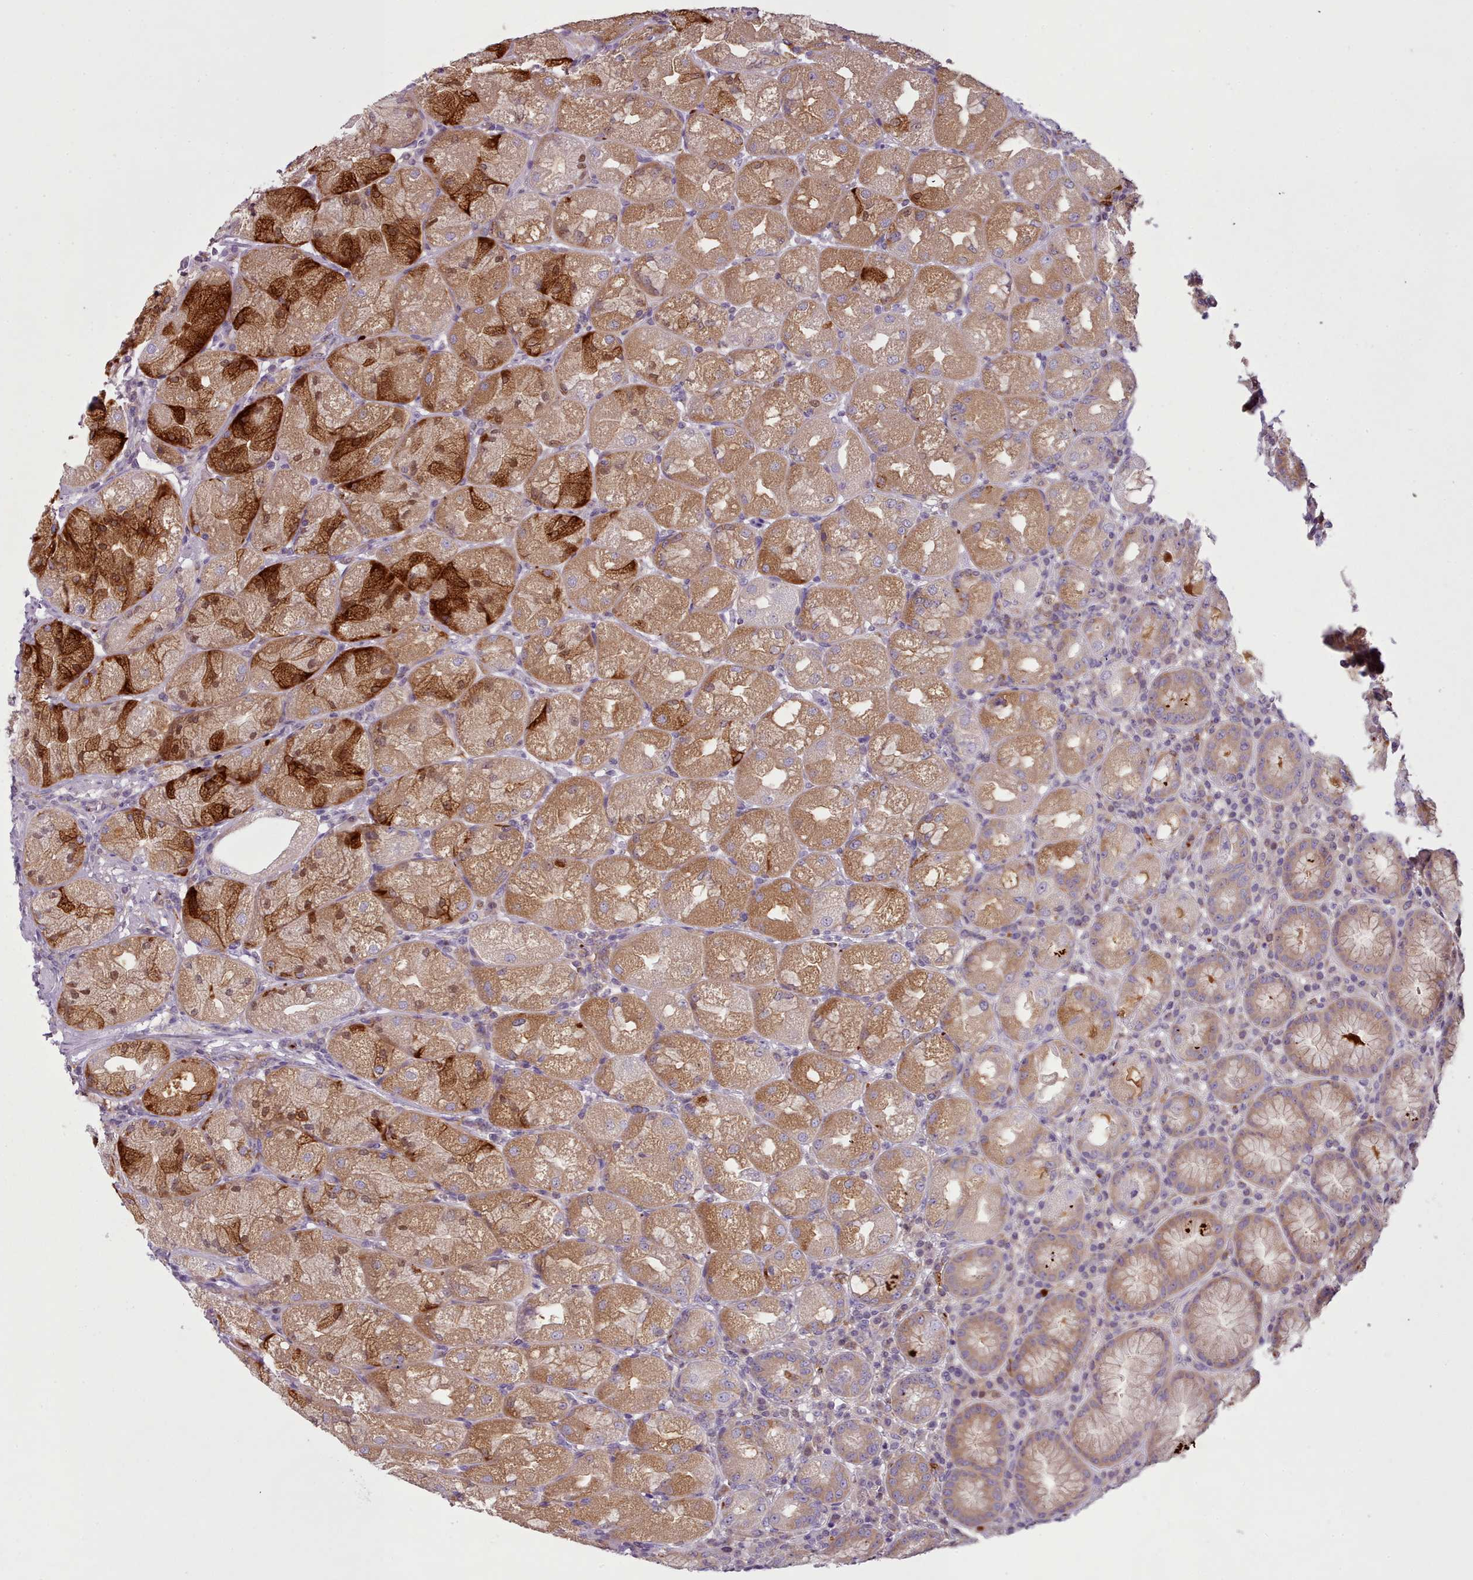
{"staining": {"intensity": "strong", "quantity": ">75%", "location": "cytoplasmic/membranous,nuclear"}, "tissue": "stomach", "cell_type": "Glandular cells", "image_type": "normal", "snomed": [{"axis": "morphology", "description": "Normal tissue, NOS"}, {"axis": "topography", "description": "Stomach, upper"}], "caption": "Protein staining shows strong cytoplasmic/membranous,nuclear staining in approximately >75% of glandular cells in benign stomach. (Stains: DAB in brown, nuclei in blue, Microscopy: brightfield microscopy at high magnification).", "gene": "NDST2", "patient": {"sex": "male", "age": 52}}